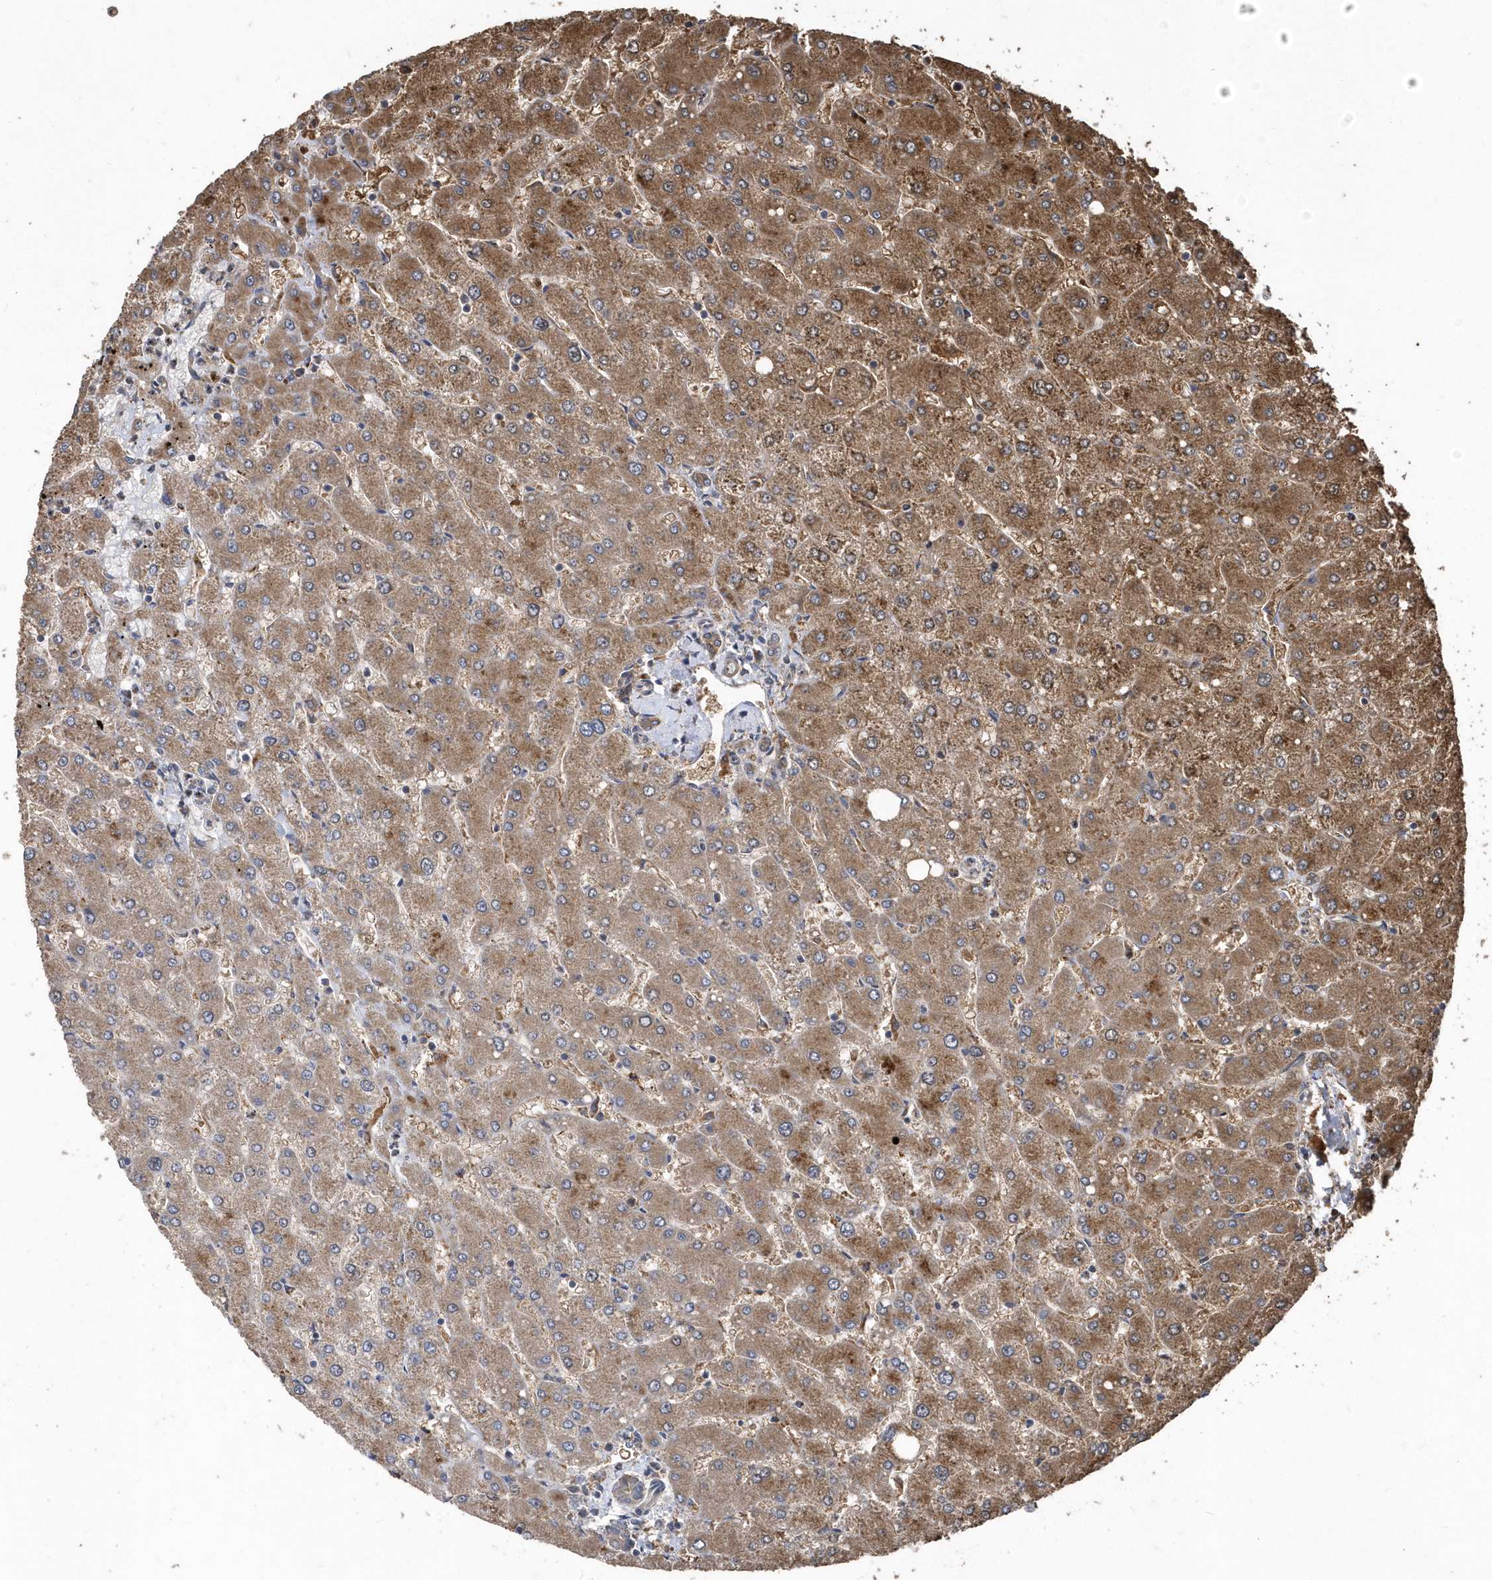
{"staining": {"intensity": "moderate", "quantity": ">75%", "location": "cytoplasmic/membranous"}, "tissue": "liver", "cell_type": "Cholangiocytes", "image_type": "normal", "snomed": [{"axis": "morphology", "description": "Normal tissue, NOS"}, {"axis": "topography", "description": "Liver"}], "caption": "This micrograph reveals IHC staining of benign liver, with medium moderate cytoplasmic/membranous expression in about >75% of cholangiocytes.", "gene": "WASHC5", "patient": {"sex": "male", "age": 55}}